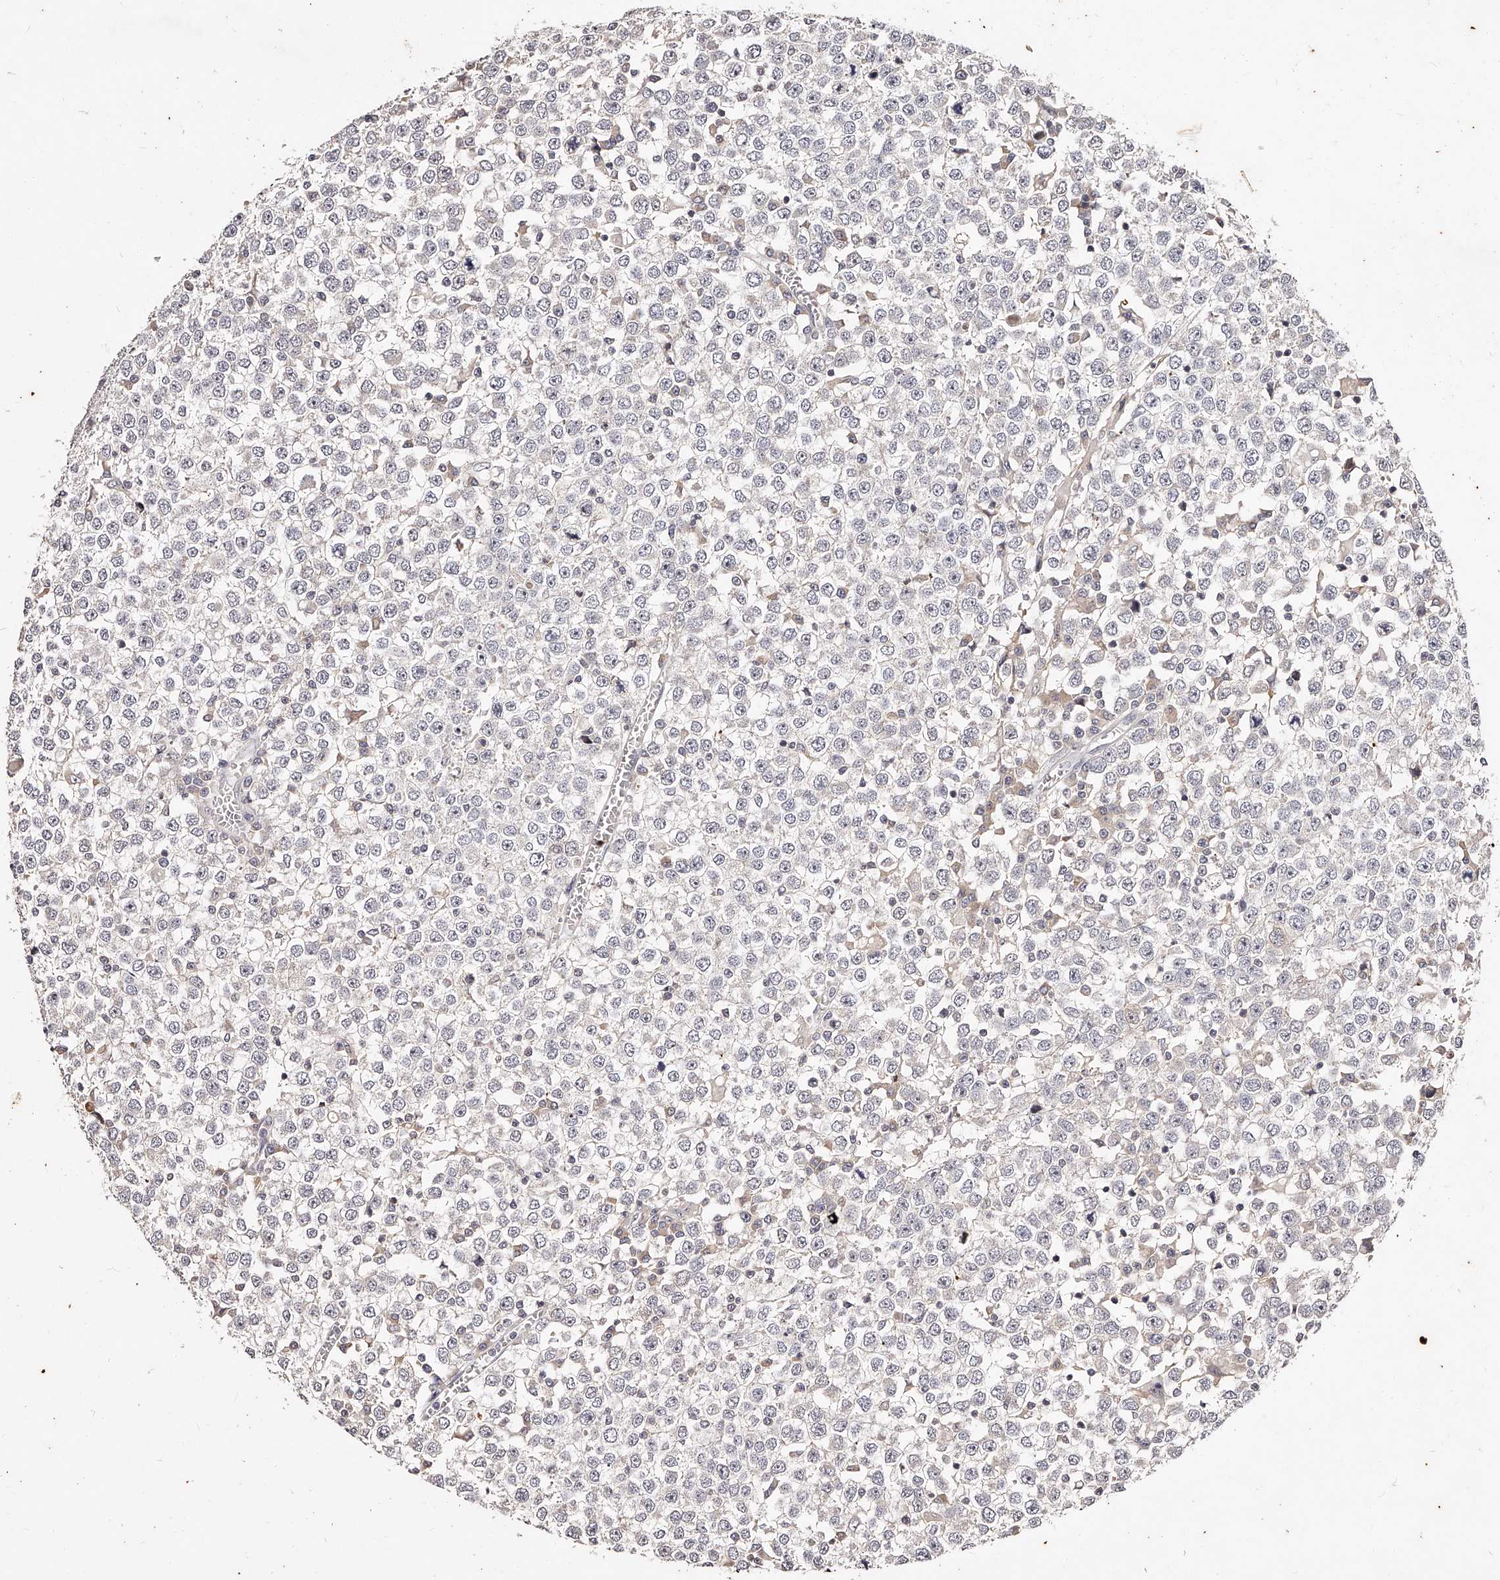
{"staining": {"intensity": "negative", "quantity": "none", "location": "none"}, "tissue": "testis cancer", "cell_type": "Tumor cells", "image_type": "cancer", "snomed": [{"axis": "morphology", "description": "Seminoma, NOS"}, {"axis": "topography", "description": "Testis"}], "caption": "A photomicrograph of human testis seminoma is negative for staining in tumor cells.", "gene": "PHACTR1", "patient": {"sex": "male", "age": 65}}